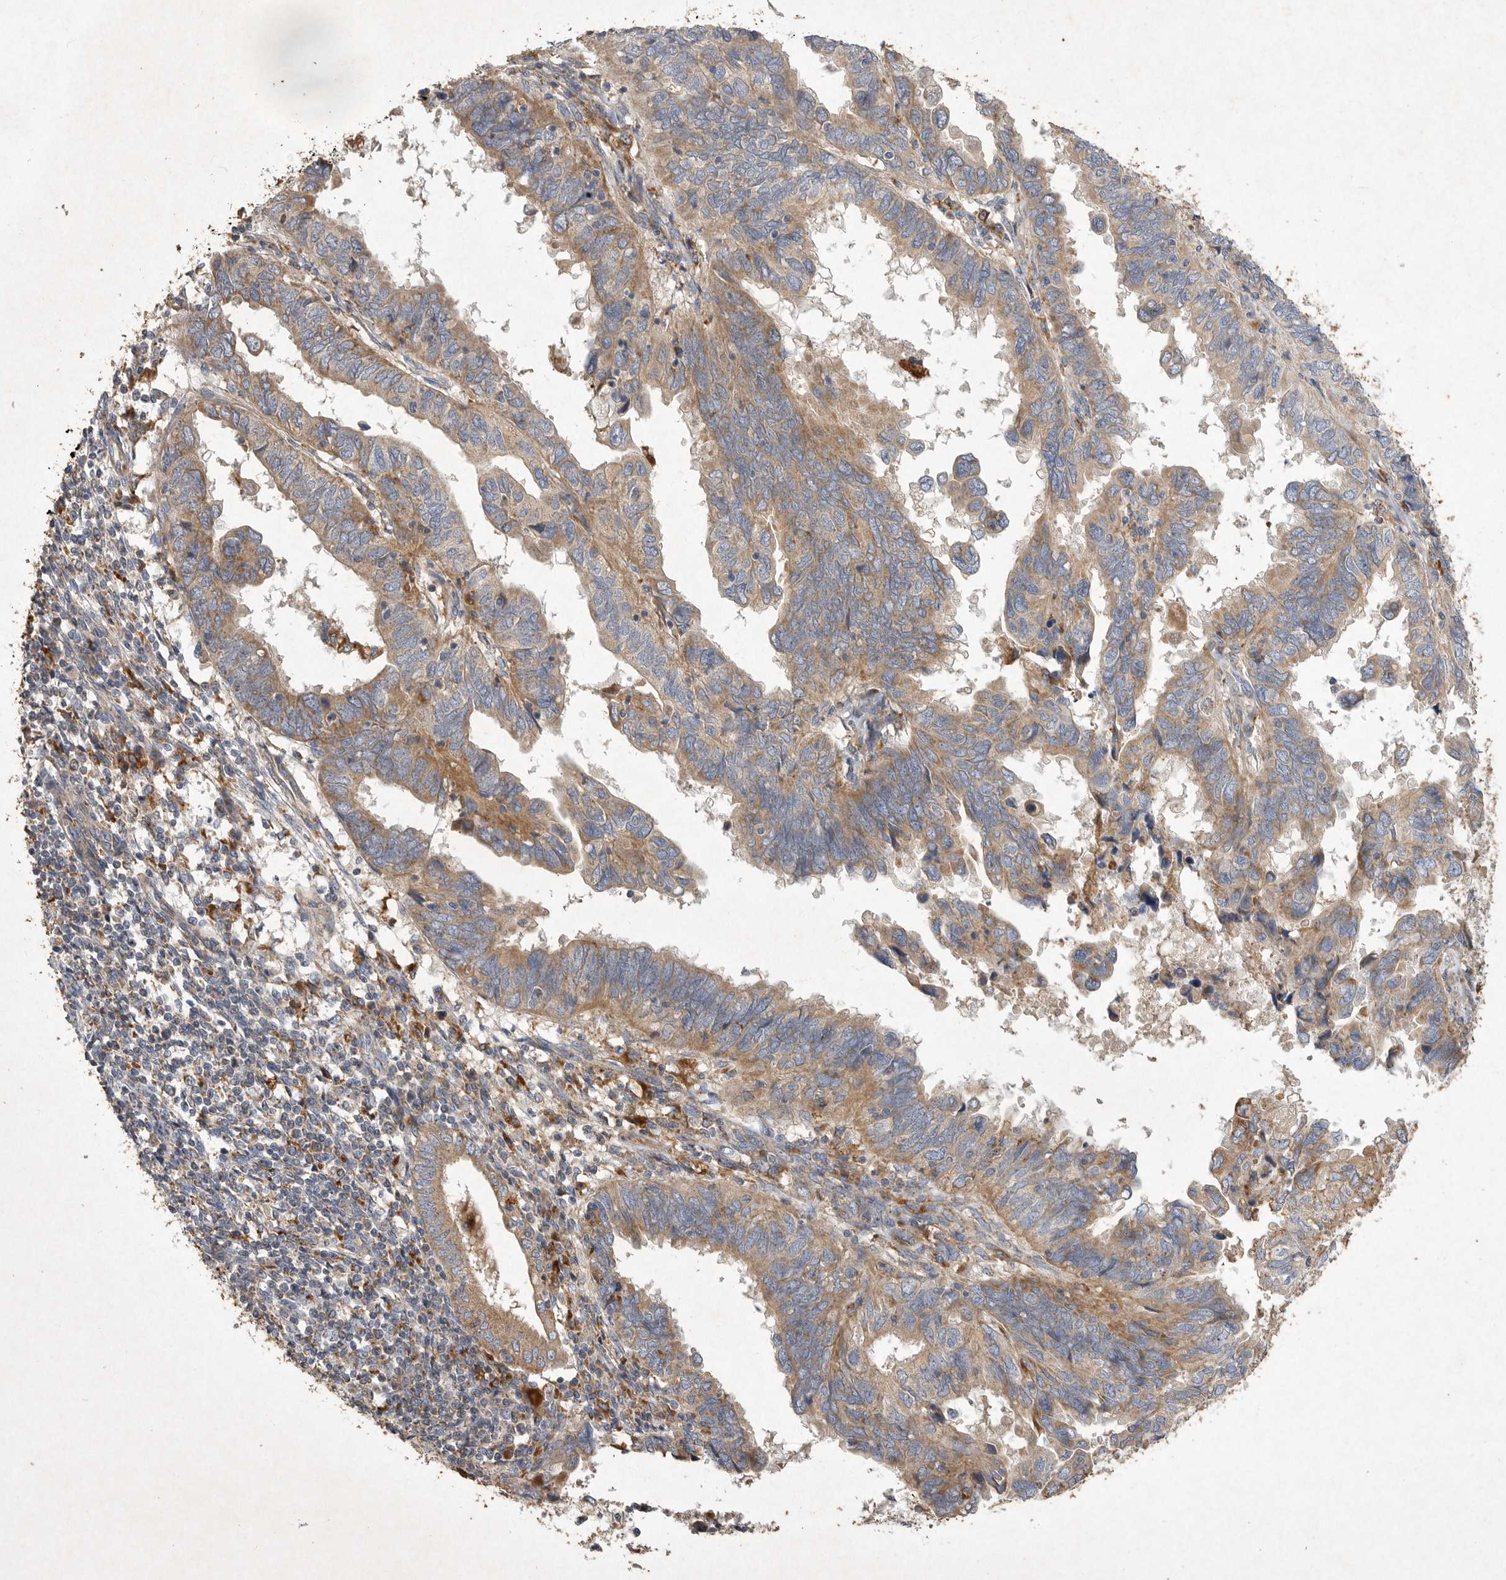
{"staining": {"intensity": "moderate", "quantity": ">75%", "location": "cytoplasmic/membranous"}, "tissue": "endometrial cancer", "cell_type": "Tumor cells", "image_type": "cancer", "snomed": [{"axis": "morphology", "description": "Adenocarcinoma, NOS"}, {"axis": "topography", "description": "Uterus"}], "caption": "About >75% of tumor cells in adenocarcinoma (endometrial) show moderate cytoplasmic/membranous protein positivity as visualized by brown immunohistochemical staining.", "gene": "MRPL41", "patient": {"sex": "female", "age": 77}}